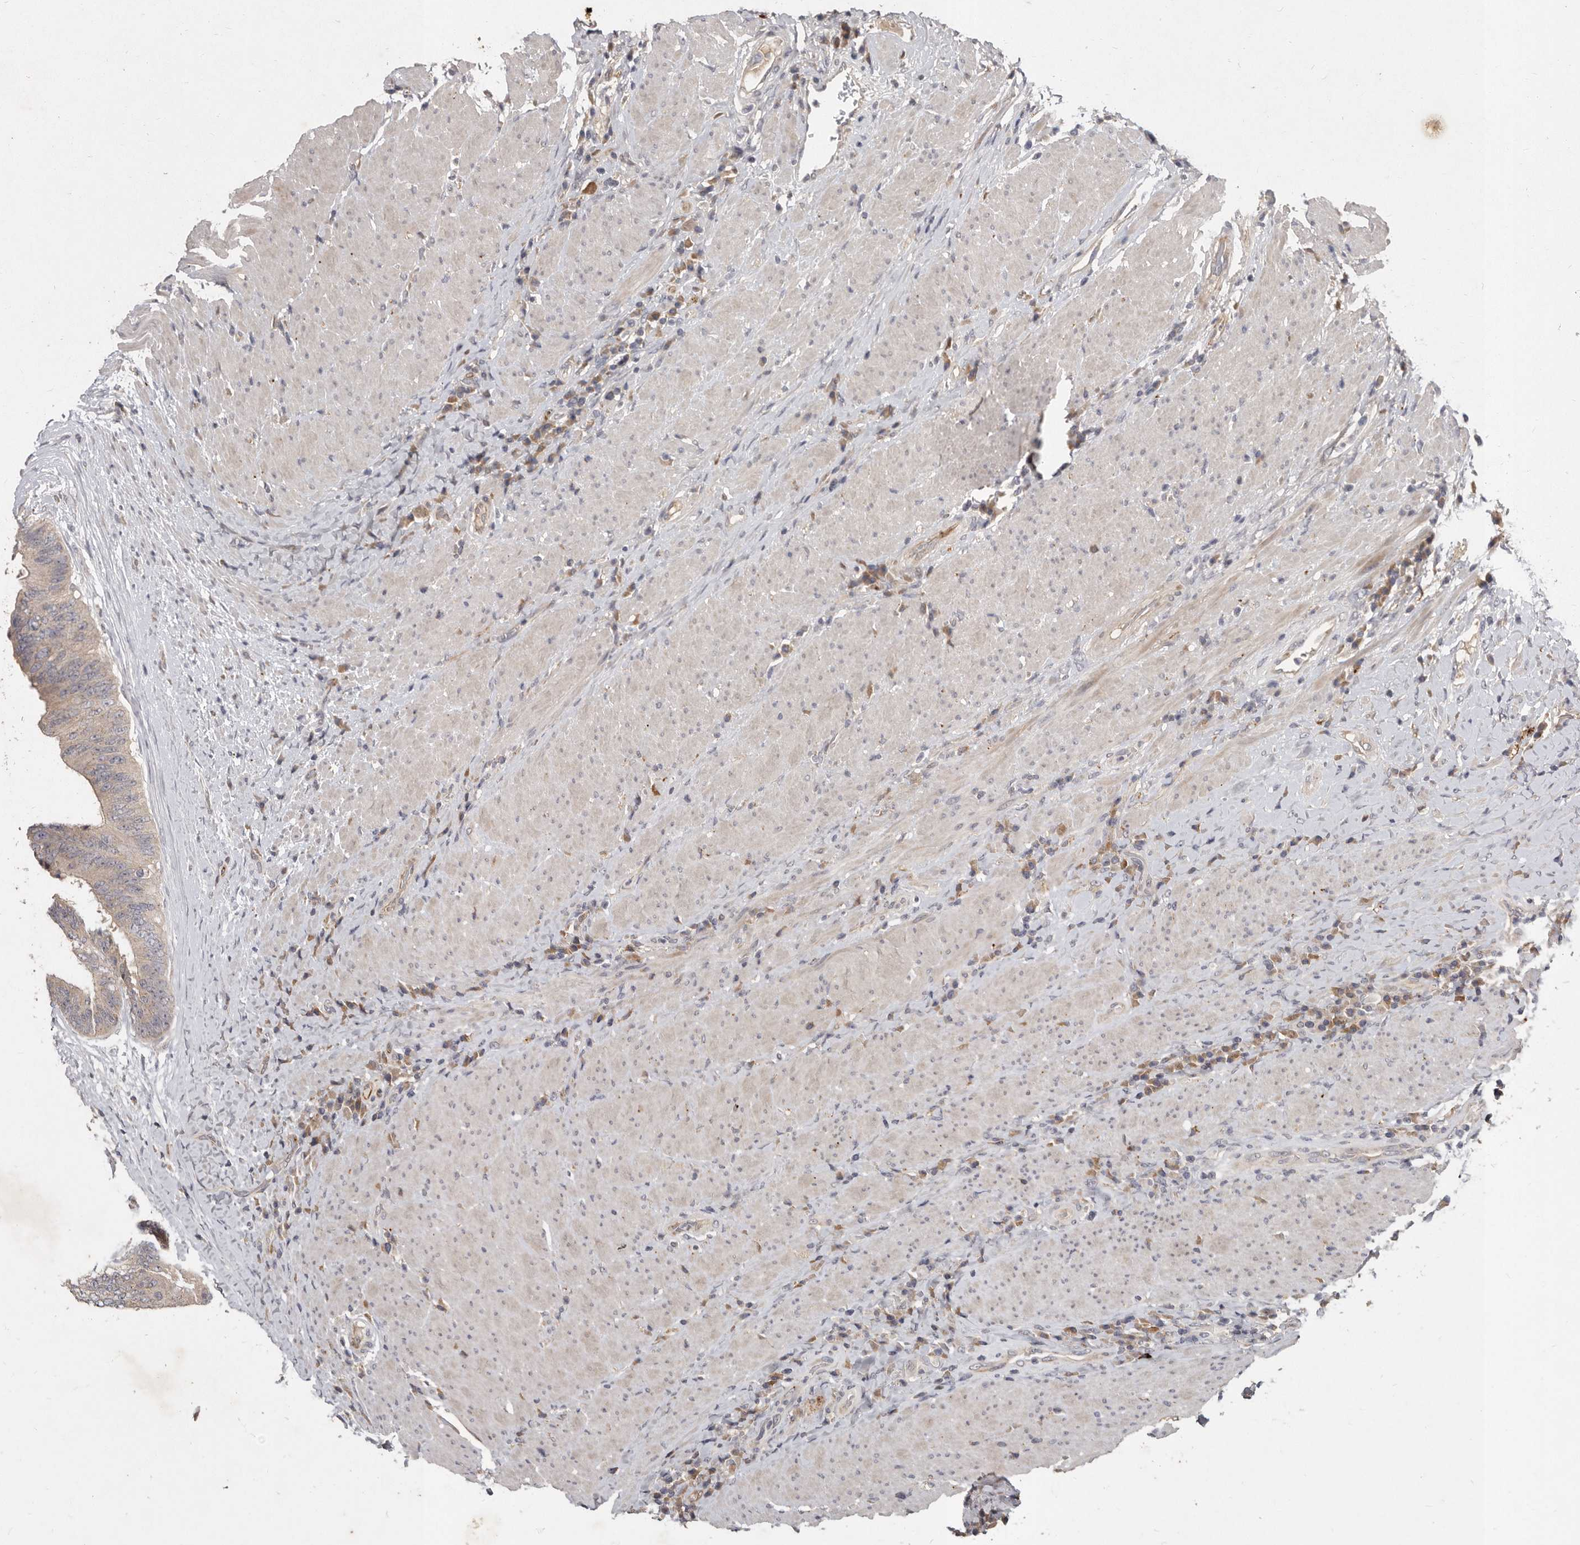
{"staining": {"intensity": "negative", "quantity": "none", "location": "none"}, "tissue": "colorectal cancer", "cell_type": "Tumor cells", "image_type": "cancer", "snomed": [{"axis": "morphology", "description": "Adenocarcinoma, NOS"}, {"axis": "topography", "description": "Rectum"}], "caption": "Tumor cells are negative for protein expression in human colorectal cancer (adenocarcinoma). The staining was performed using DAB to visualize the protein expression in brown, while the nuclei were stained in blue with hematoxylin (Magnification: 20x).", "gene": "SLC22A1", "patient": {"sex": "male", "age": 72}}